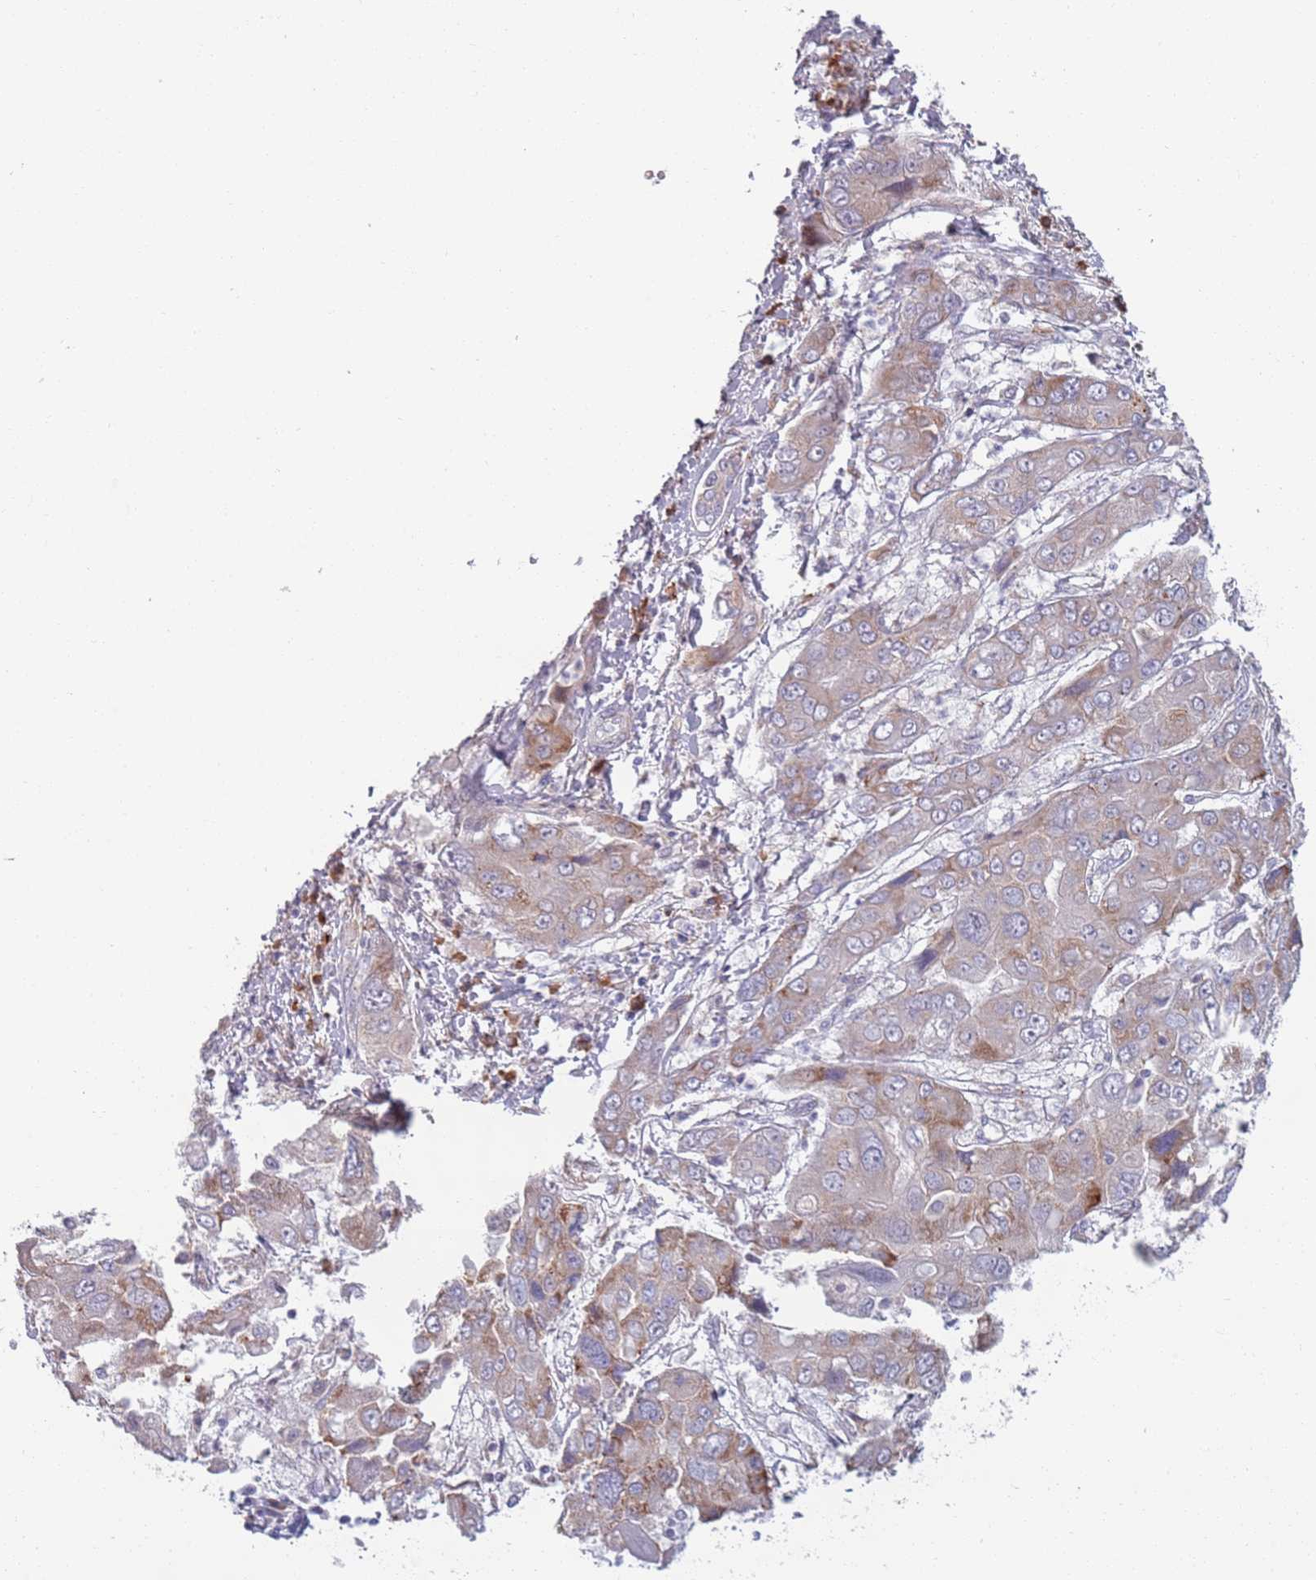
{"staining": {"intensity": "moderate", "quantity": "<25%", "location": "cytoplasmic/membranous"}, "tissue": "liver cancer", "cell_type": "Tumor cells", "image_type": "cancer", "snomed": [{"axis": "morphology", "description": "Cholangiocarcinoma"}, {"axis": "topography", "description": "Liver"}], "caption": "Immunohistochemistry image of neoplastic tissue: cholangiocarcinoma (liver) stained using IHC demonstrates low levels of moderate protein expression localized specifically in the cytoplasmic/membranous of tumor cells, appearing as a cytoplasmic/membranous brown color.", "gene": "LTB", "patient": {"sex": "male", "age": 67}}